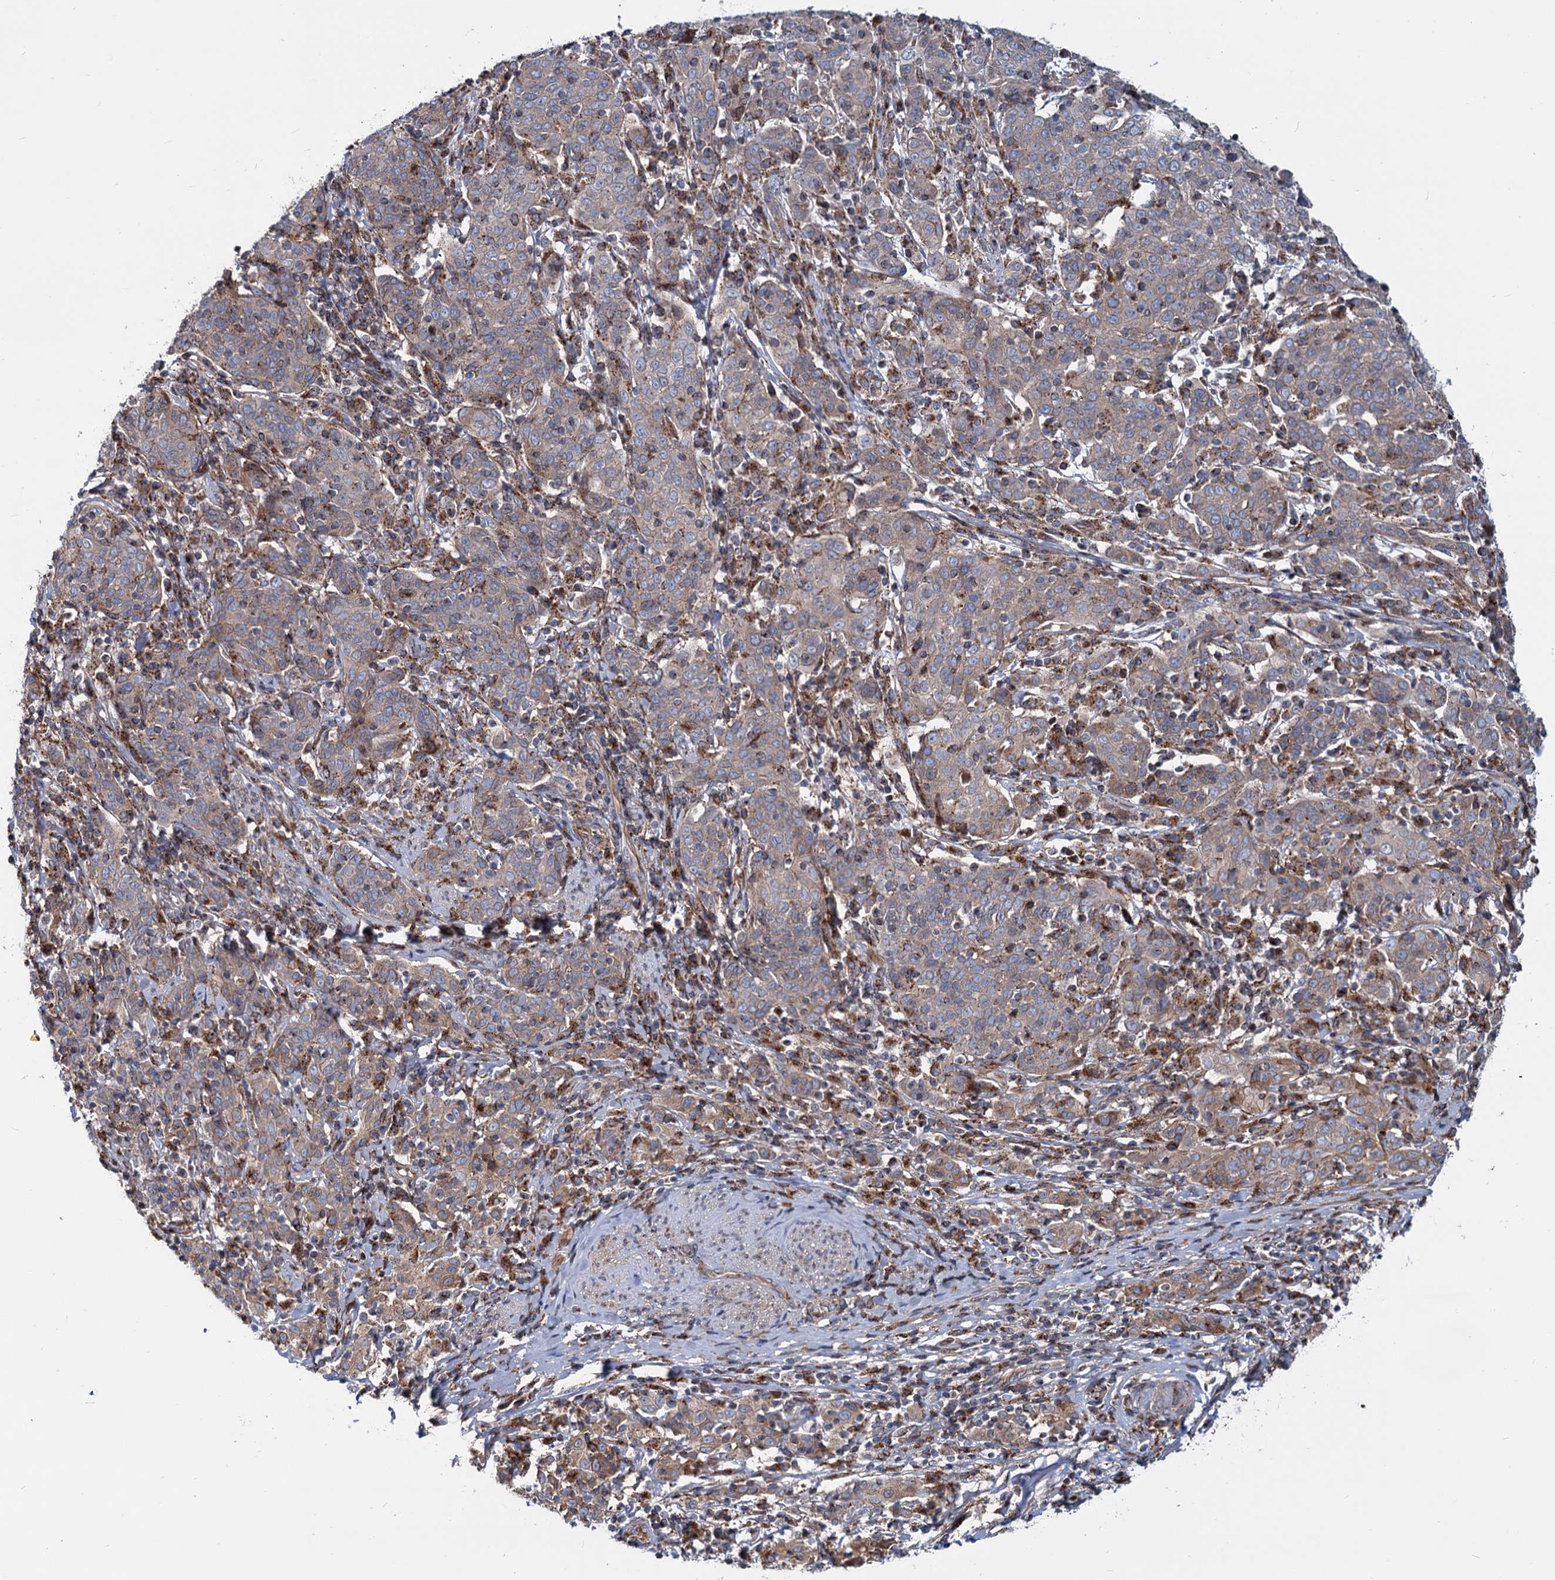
{"staining": {"intensity": "moderate", "quantity": "25%-75%", "location": "cytoplasmic/membranous"}, "tissue": "cervical cancer", "cell_type": "Tumor cells", "image_type": "cancer", "snomed": [{"axis": "morphology", "description": "Squamous cell carcinoma, NOS"}, {"axis": "topography", "description": "Cervix"}], "caption": "Brown immunohistochemical staining in human squamous cell carcinoma (cervical) reveals moderate cytoplasmic/membranous expression in about 25%-75% of tumor cells. Using DAB (brown) and hematoxylin (blue) stains, captured at high magnification using brightfield microscopy.", "gene": "PSEN1", "patient": {"sex": "female", "age": 67}}